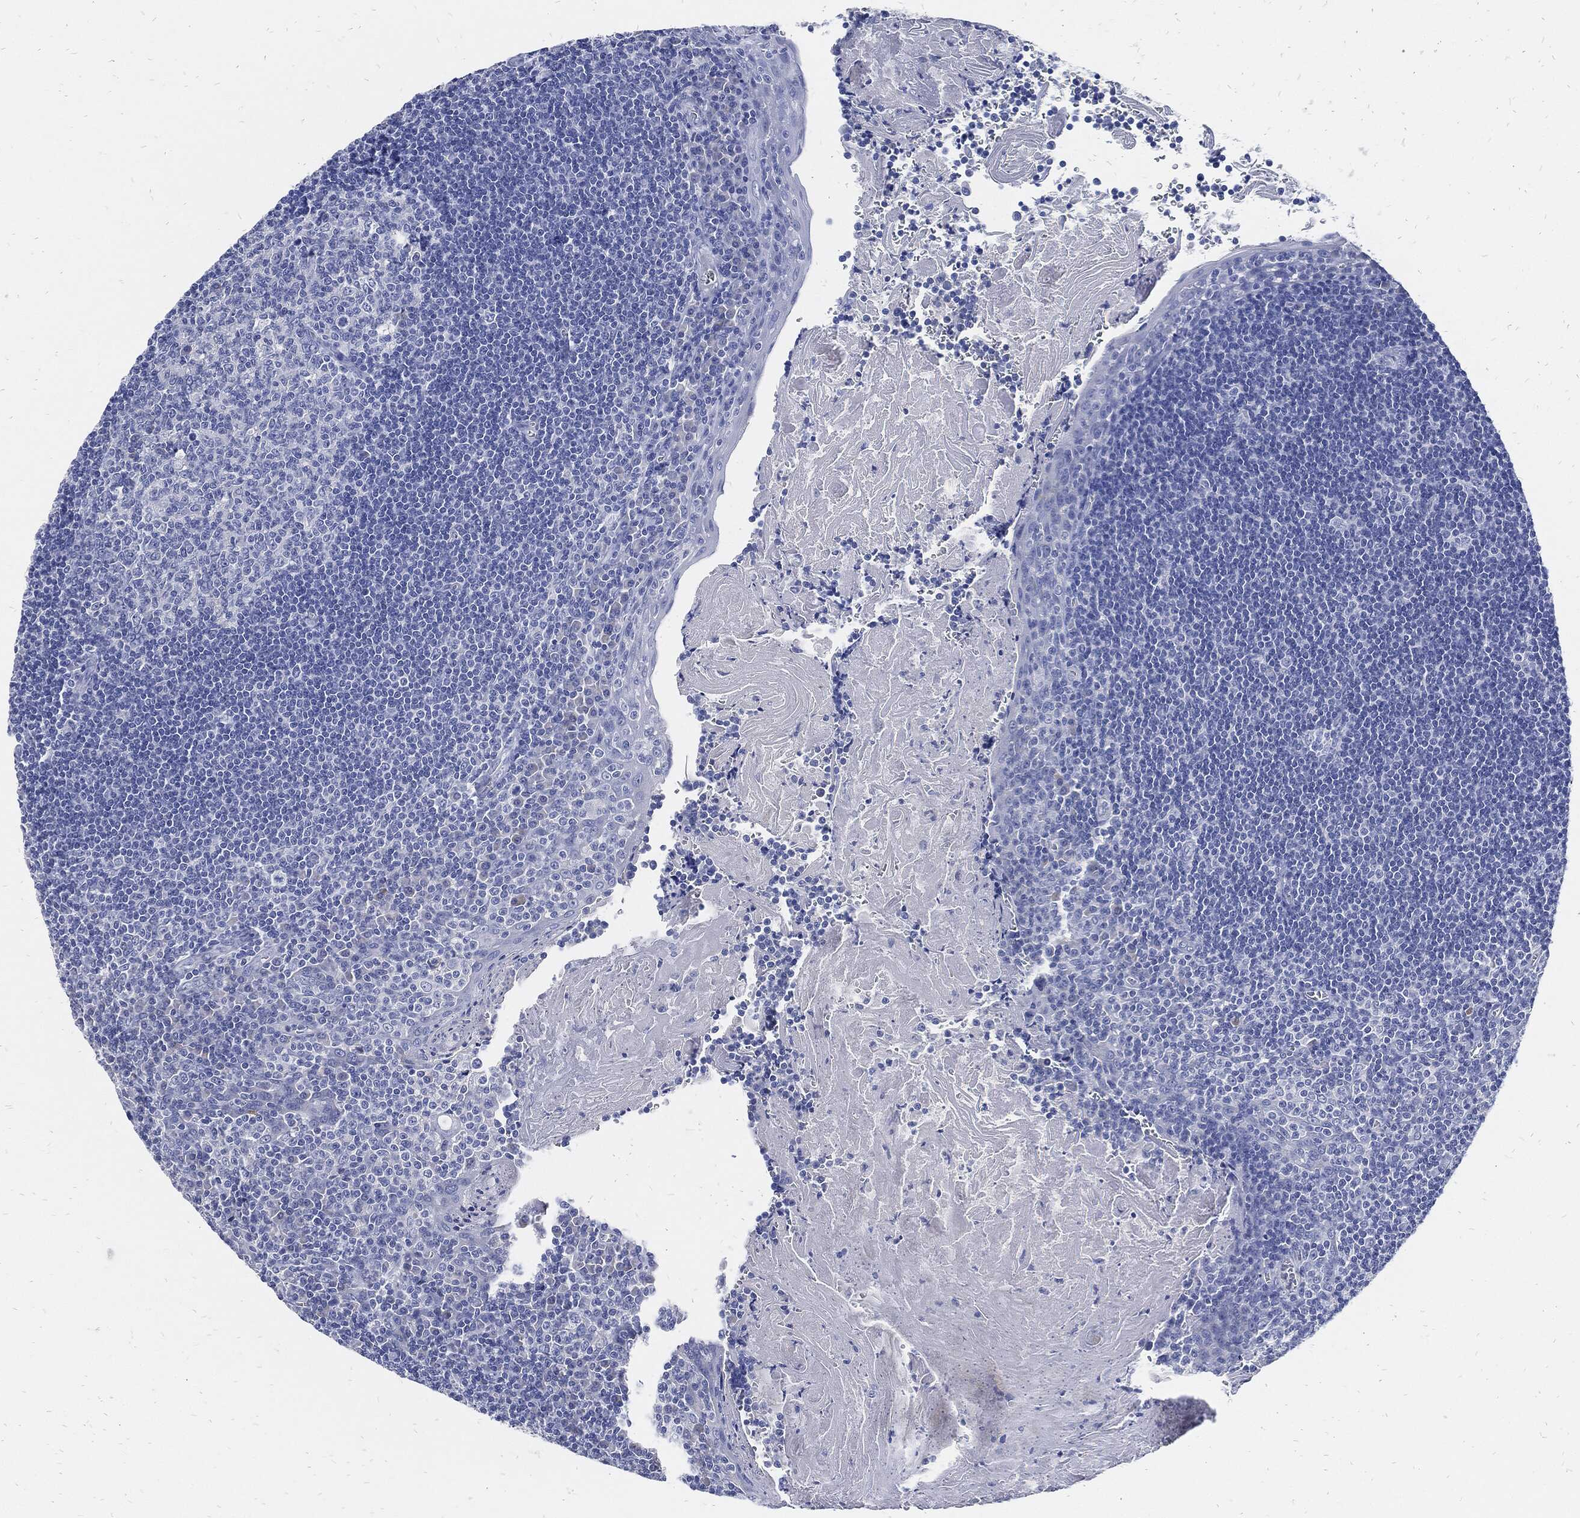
{"staining": {"intensity": "negative", "quantity": "none", "location": "none"}, "tissue": "tonsil", "cell_type": "Germinal center cells", "image_type": "normal", "snomed": [{"axis": "morphology", "description": "Normal tissue, NOS"}, {"axis": "morphology", "description": "Inflammation, NOS"}, {"axis": "topography", "description": "Tonsil"}], "caption": "An immunohistochemistry histopathology image of normal tonsil is shown. There is no staining in germinal center cells of tonsil.", "gene": "FABP4", "patient": {"sex": "female", "age": 31}}